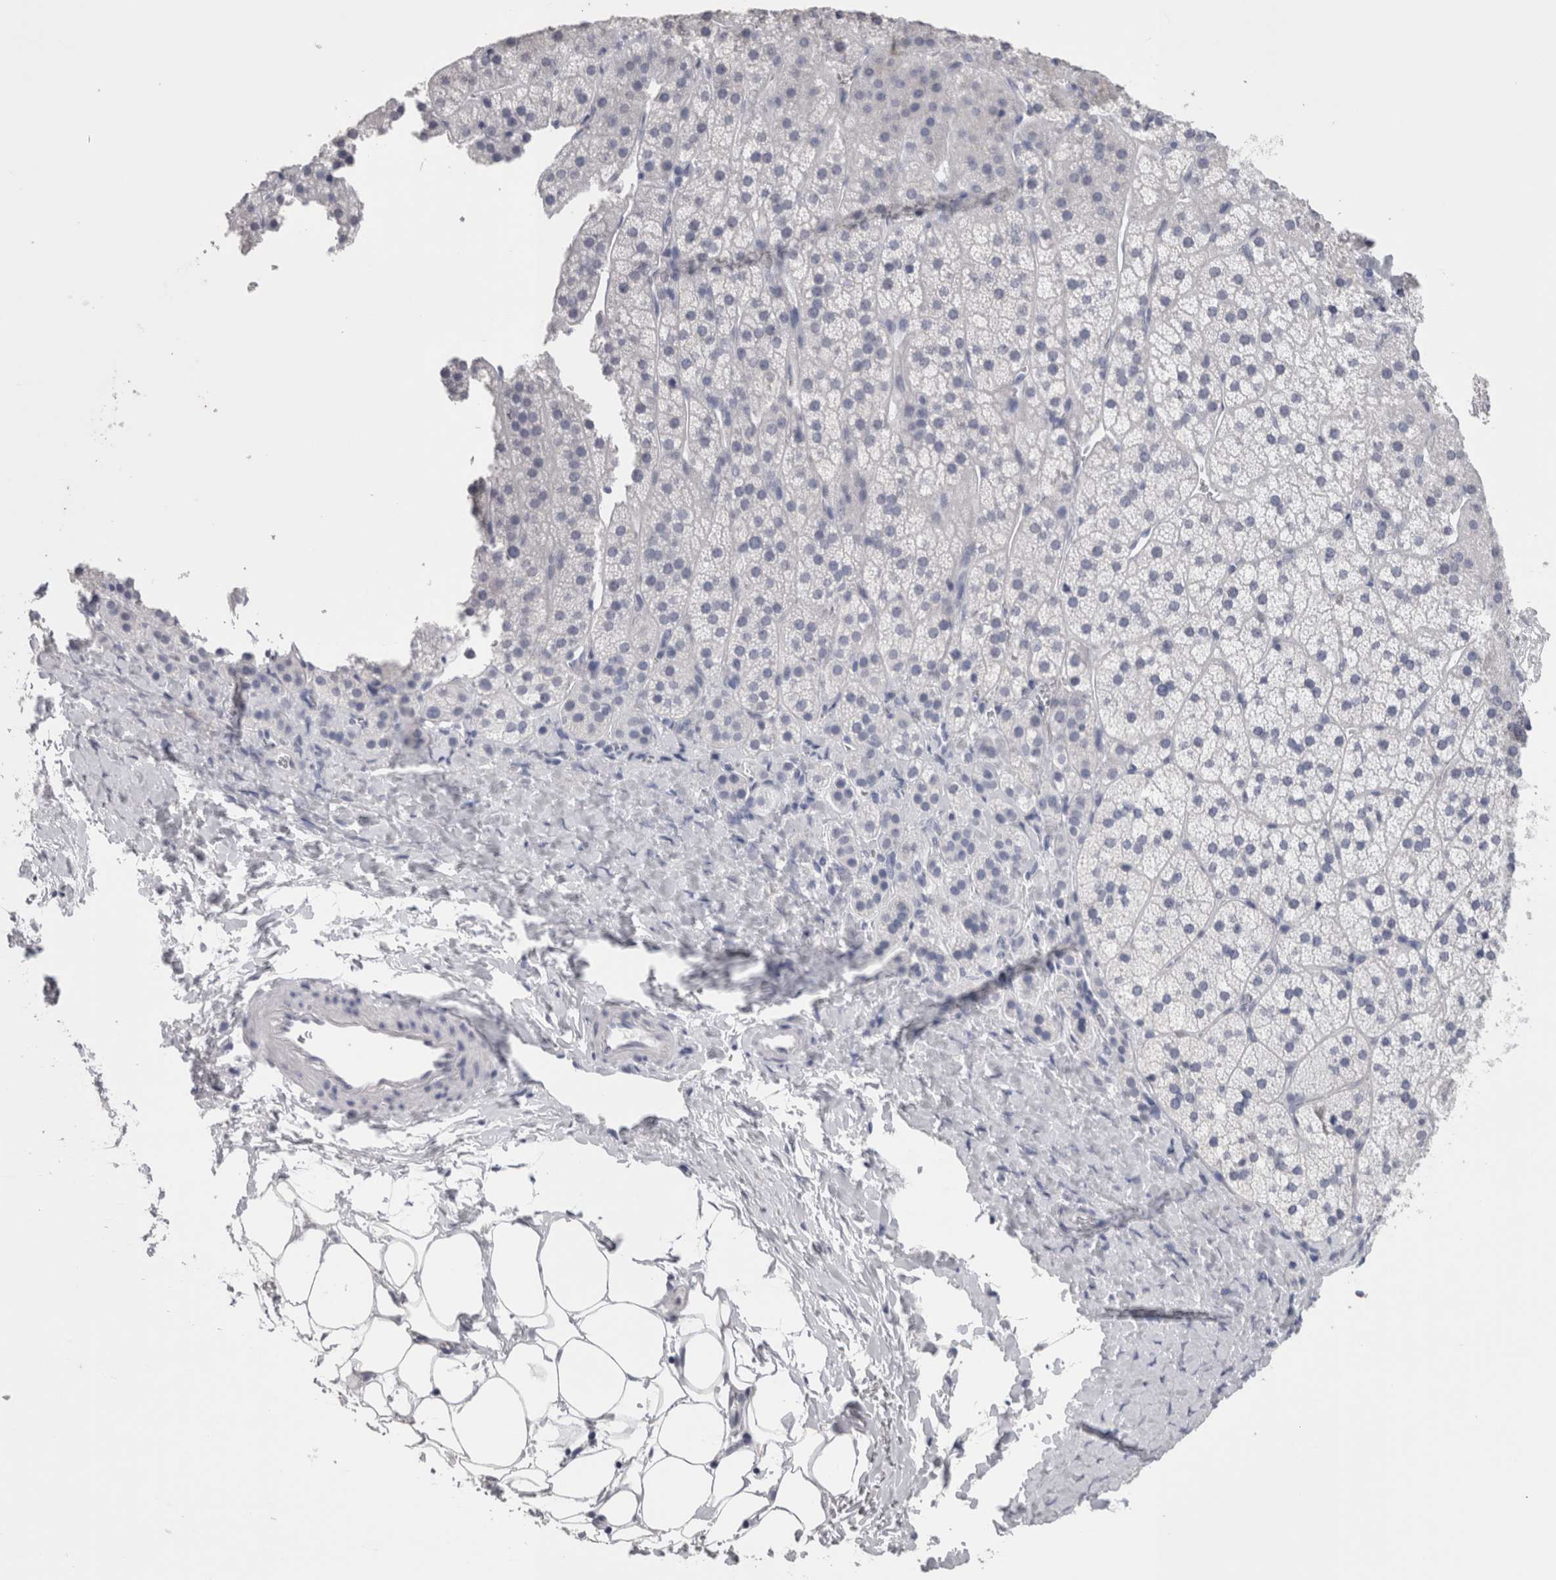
{"staining": {"intensity": "negative", "quantity": "none", "location": "none"}, "tissue": "adrenal gland", "cell_type": "Glandular cells", "image_type": "normal", "snomed": [{"axis": "morphology", "description": "Normal tissue, NOS"}, {"axis": "topography", "description": "Adrenal gland"}], "caption": "This micrograph is of benign adrenal gland stained with IHC to label a protein in brown with the nuclei are counter-stained blue. There is no positivity in glandular cells.", "gene": "CA8", "patient": {"sex": "female", "age": 44}}